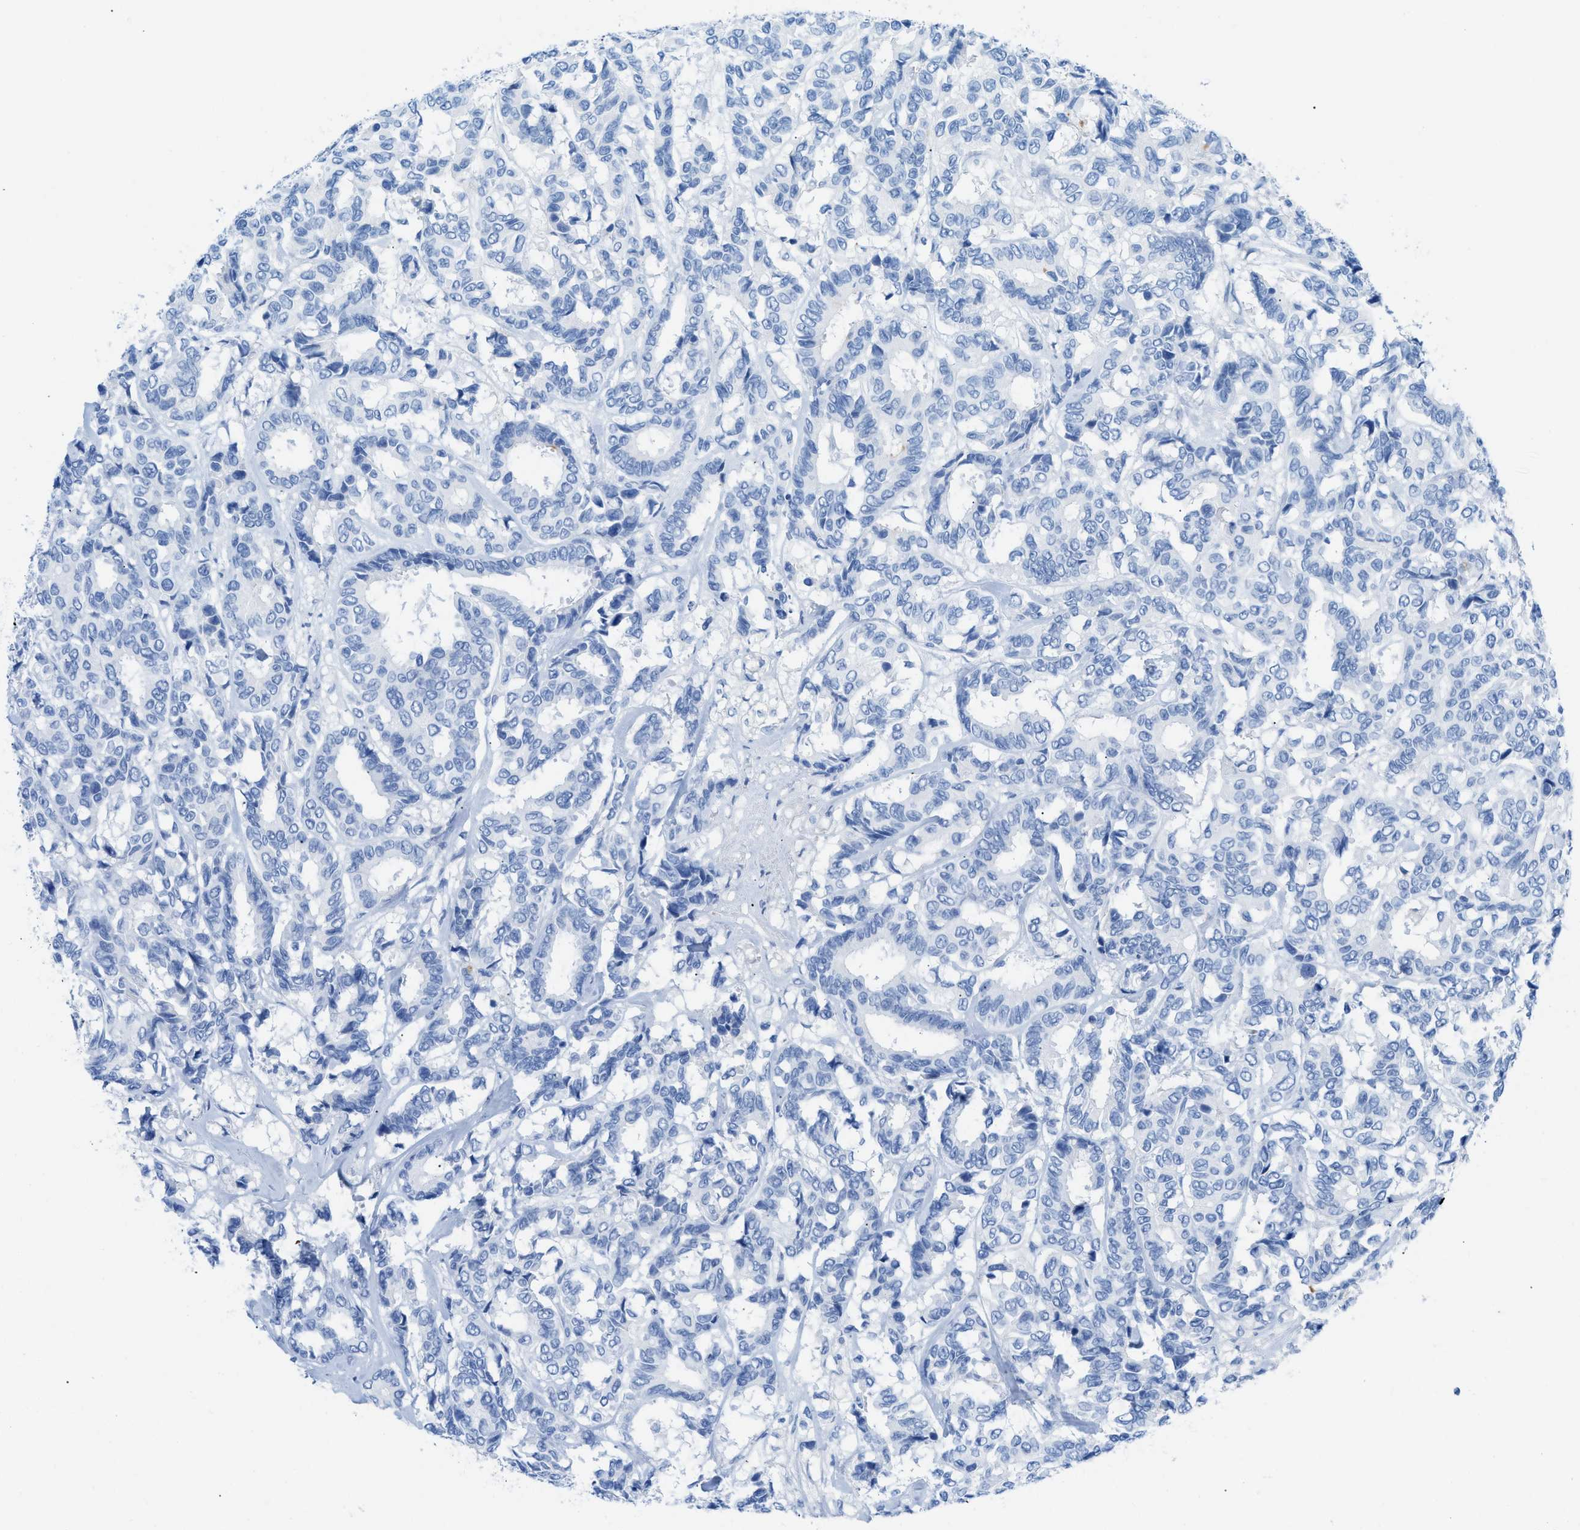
{"staining": {"intensity": "negative", "quantity": "none", "location": "none"}, "tissue": "breast cancer", "cell_type": "Tumor cells", "image_type": "cancer", "snomed": [{"axis": "morphology", "description": "Duct carcinoma"}, {"axis": "topography", "description": "Breast"}], "caption": "This is a micrograph of IHC staining of intraductal carcinoma (breast), which shows no expression in tumor cells.", "gene": "TCL1A", "patient": {"sex": "female", "age": 87}}